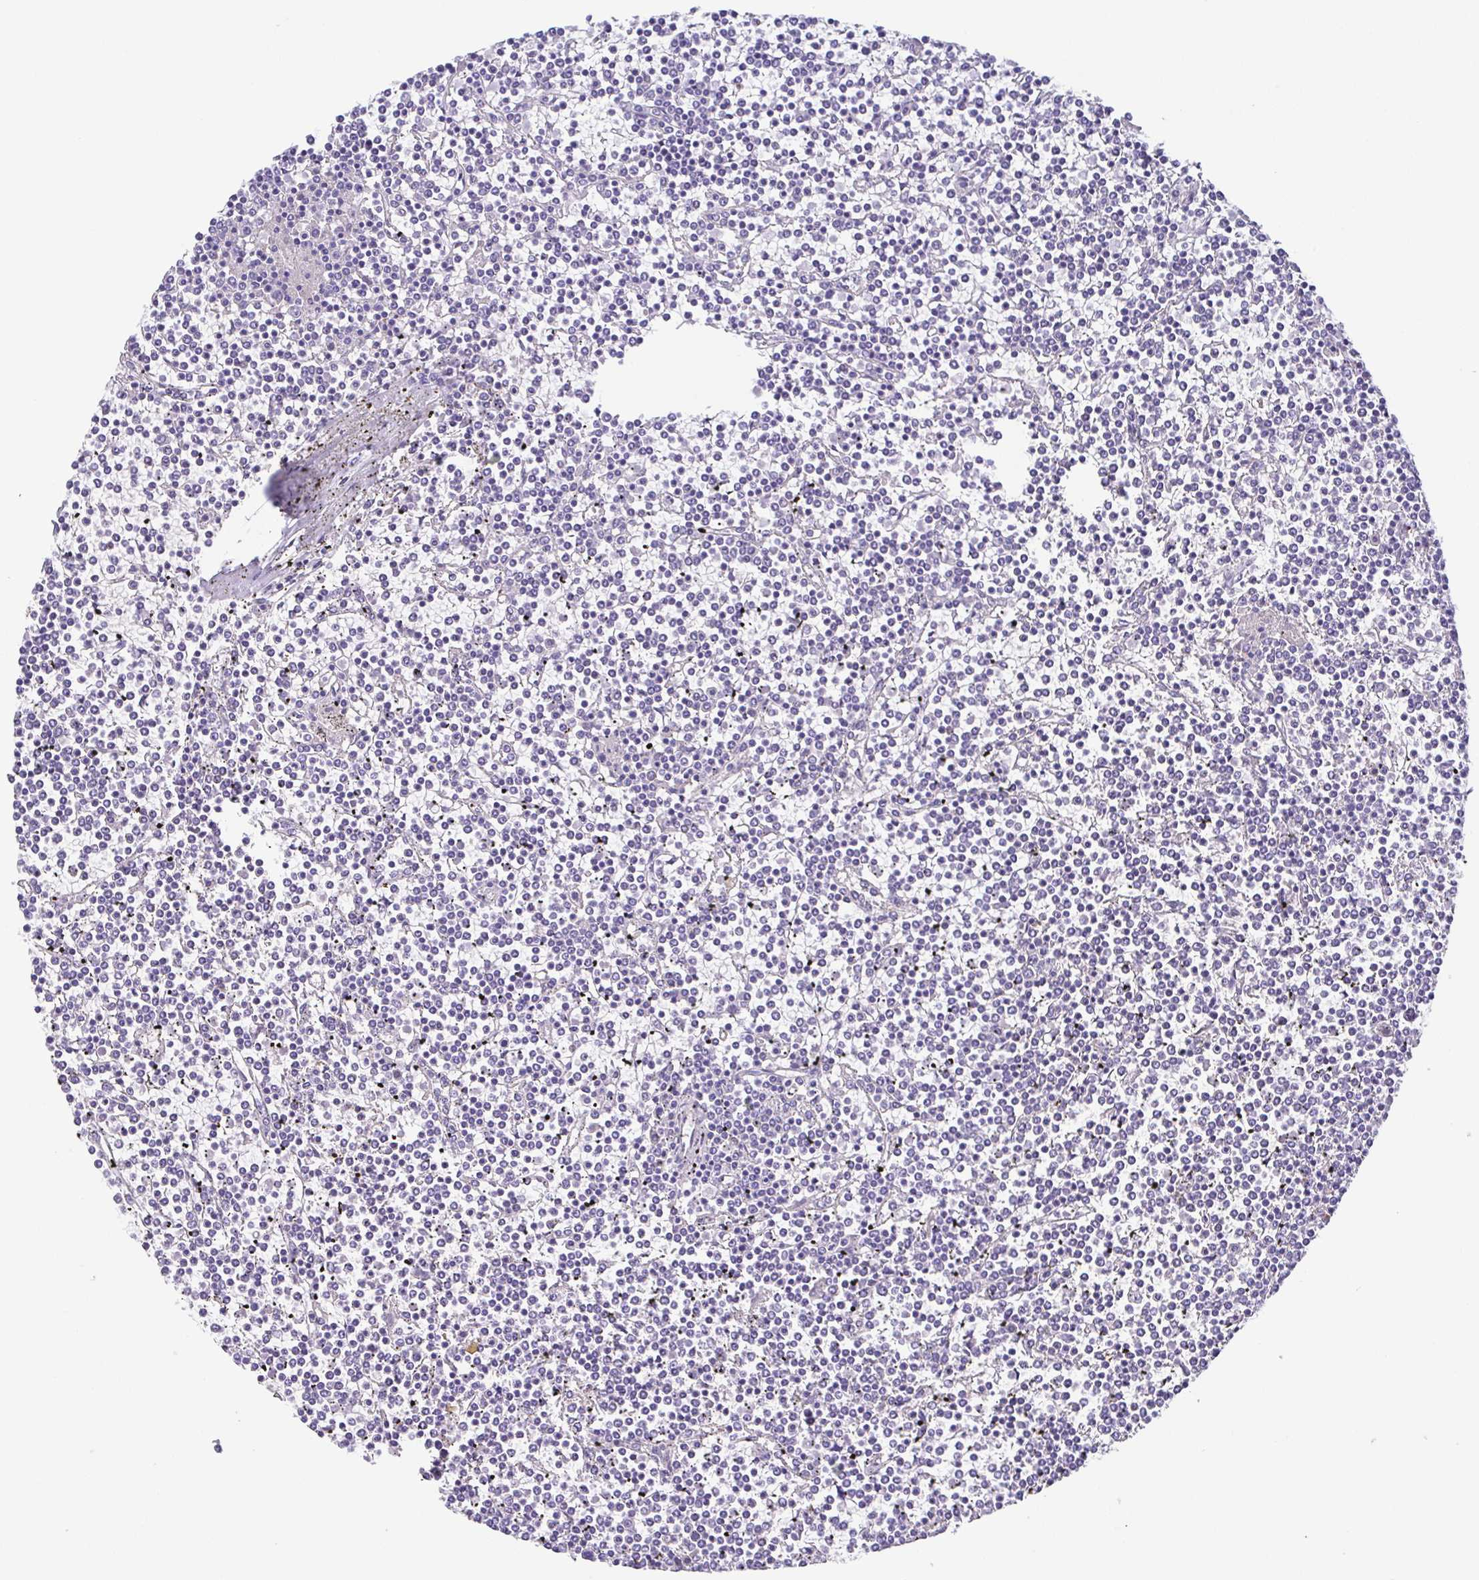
{"staining": {"intensity": "negative", "quantity": "none", "location": "none"}, "tissue": "lymphoma", "cell_type": "Tumor cells", "image_type": "cancer", "snomed": [{"axis": "morphology", "description": "Malignant lymphoma, non-Hodgkin's type, Low grade"}, {"axis": "topography", "description": "Spleen"}], "caption": "DAB (3,3'-diaminobenzidine) immunohistochemical staining of human low-grade malignant lymphoma, non-Hodgkin's type demonstrates no significant expression in tumor cells.", "gene": "PKDREJ", "patient": {"sex": "female", "age": 19}}